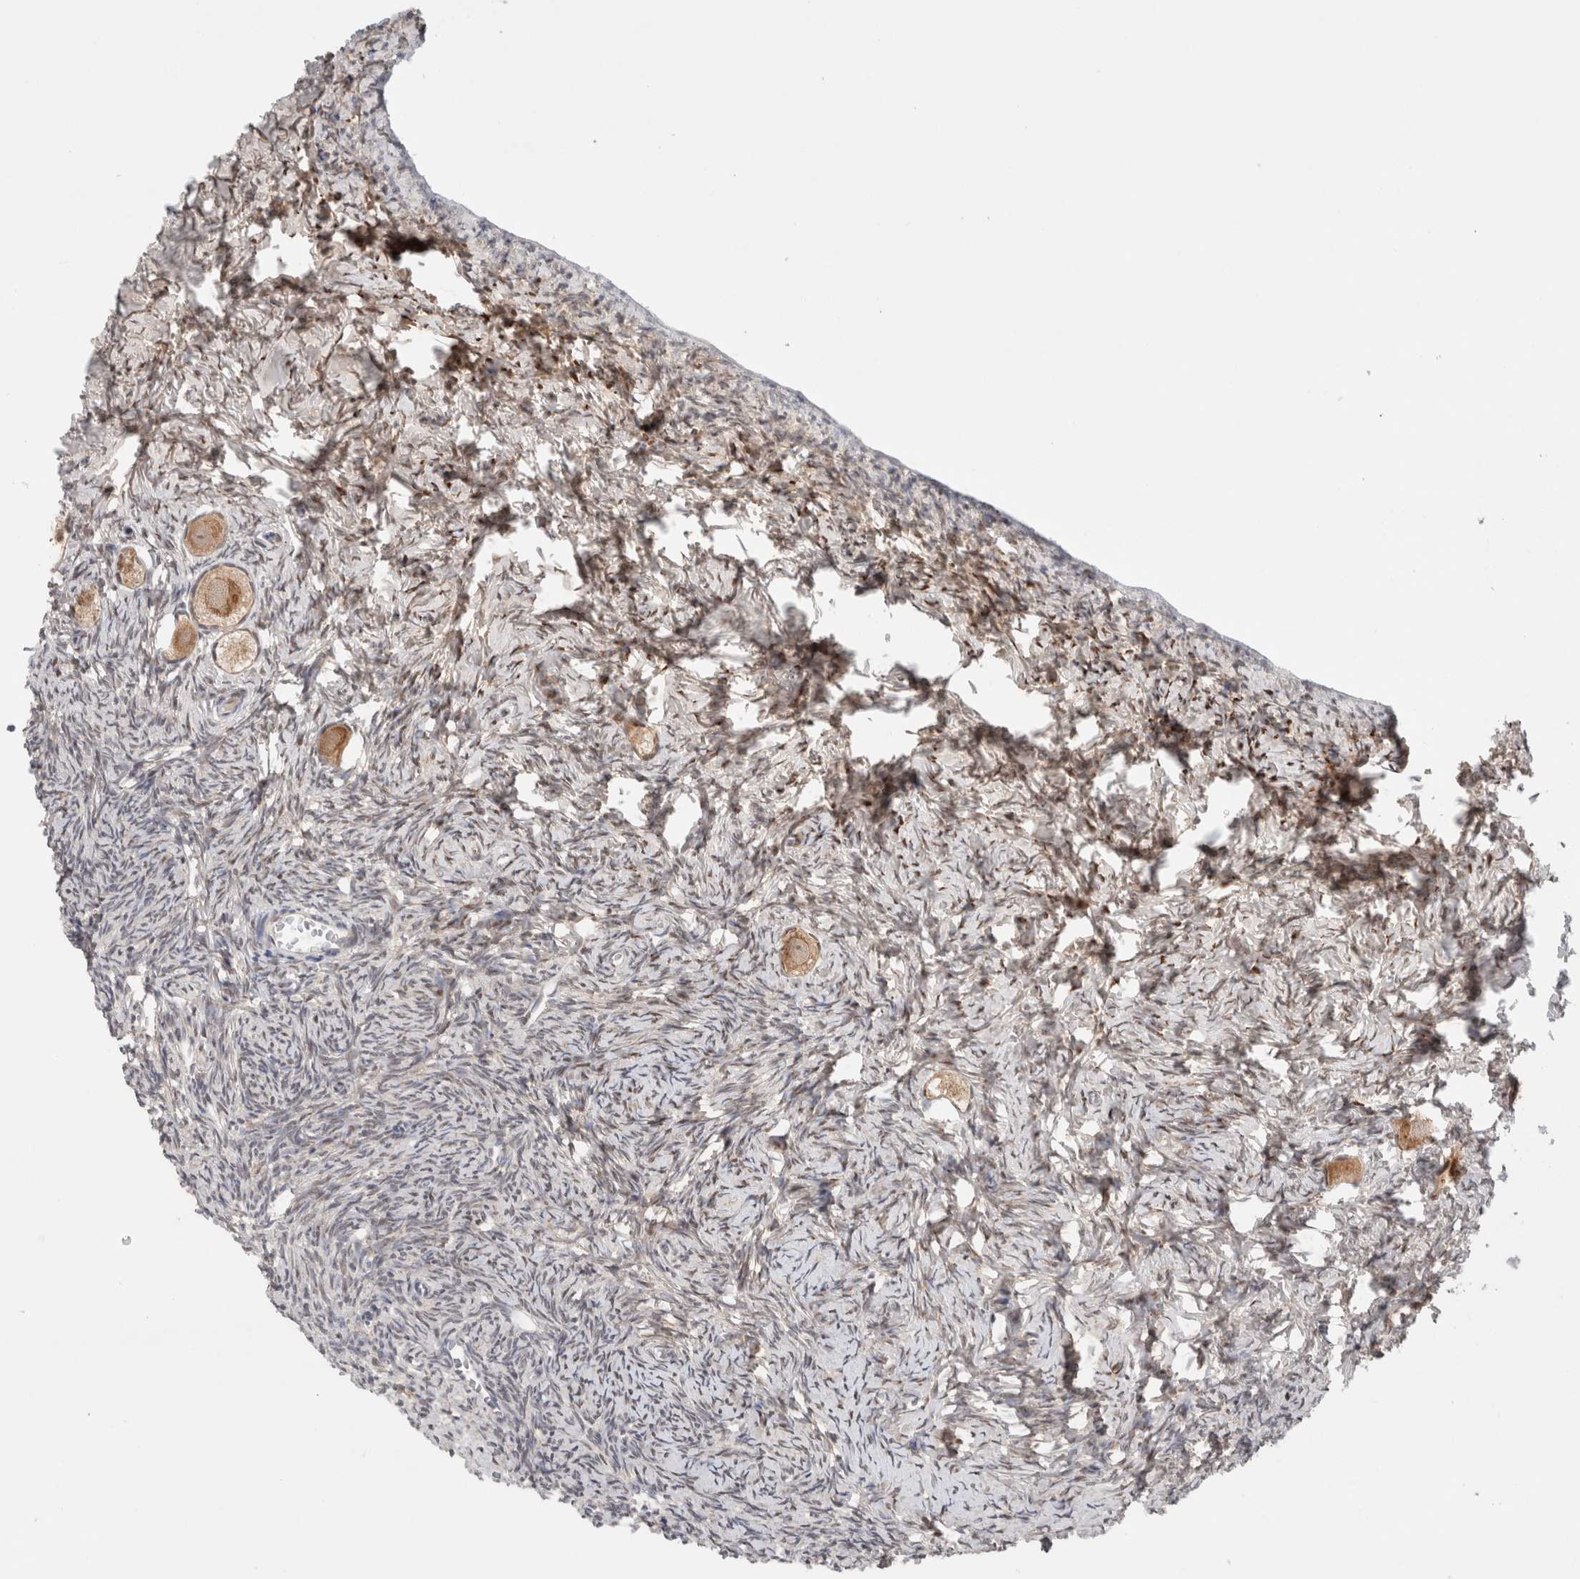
{"staining": {"intensity": "moderate", "quantity": ">75%", "location": "cytoplasmic/membranous"}, "tissue": "ovary", "cell_type": "Follicle cells", "image_type": "normal", "snomed": [{"axis": "morphology", "description": "Normal tissue, NOS"}, {"axis": "topography", "description": "Ovary"}], "caption": "This image shows IHC staining of normal human ovary, with medium moderate cytoplasmic/membranous staining in about >75% of follicle cells.", "gene": "ERI3", "patient": {"sex": "female", "age": 27}}